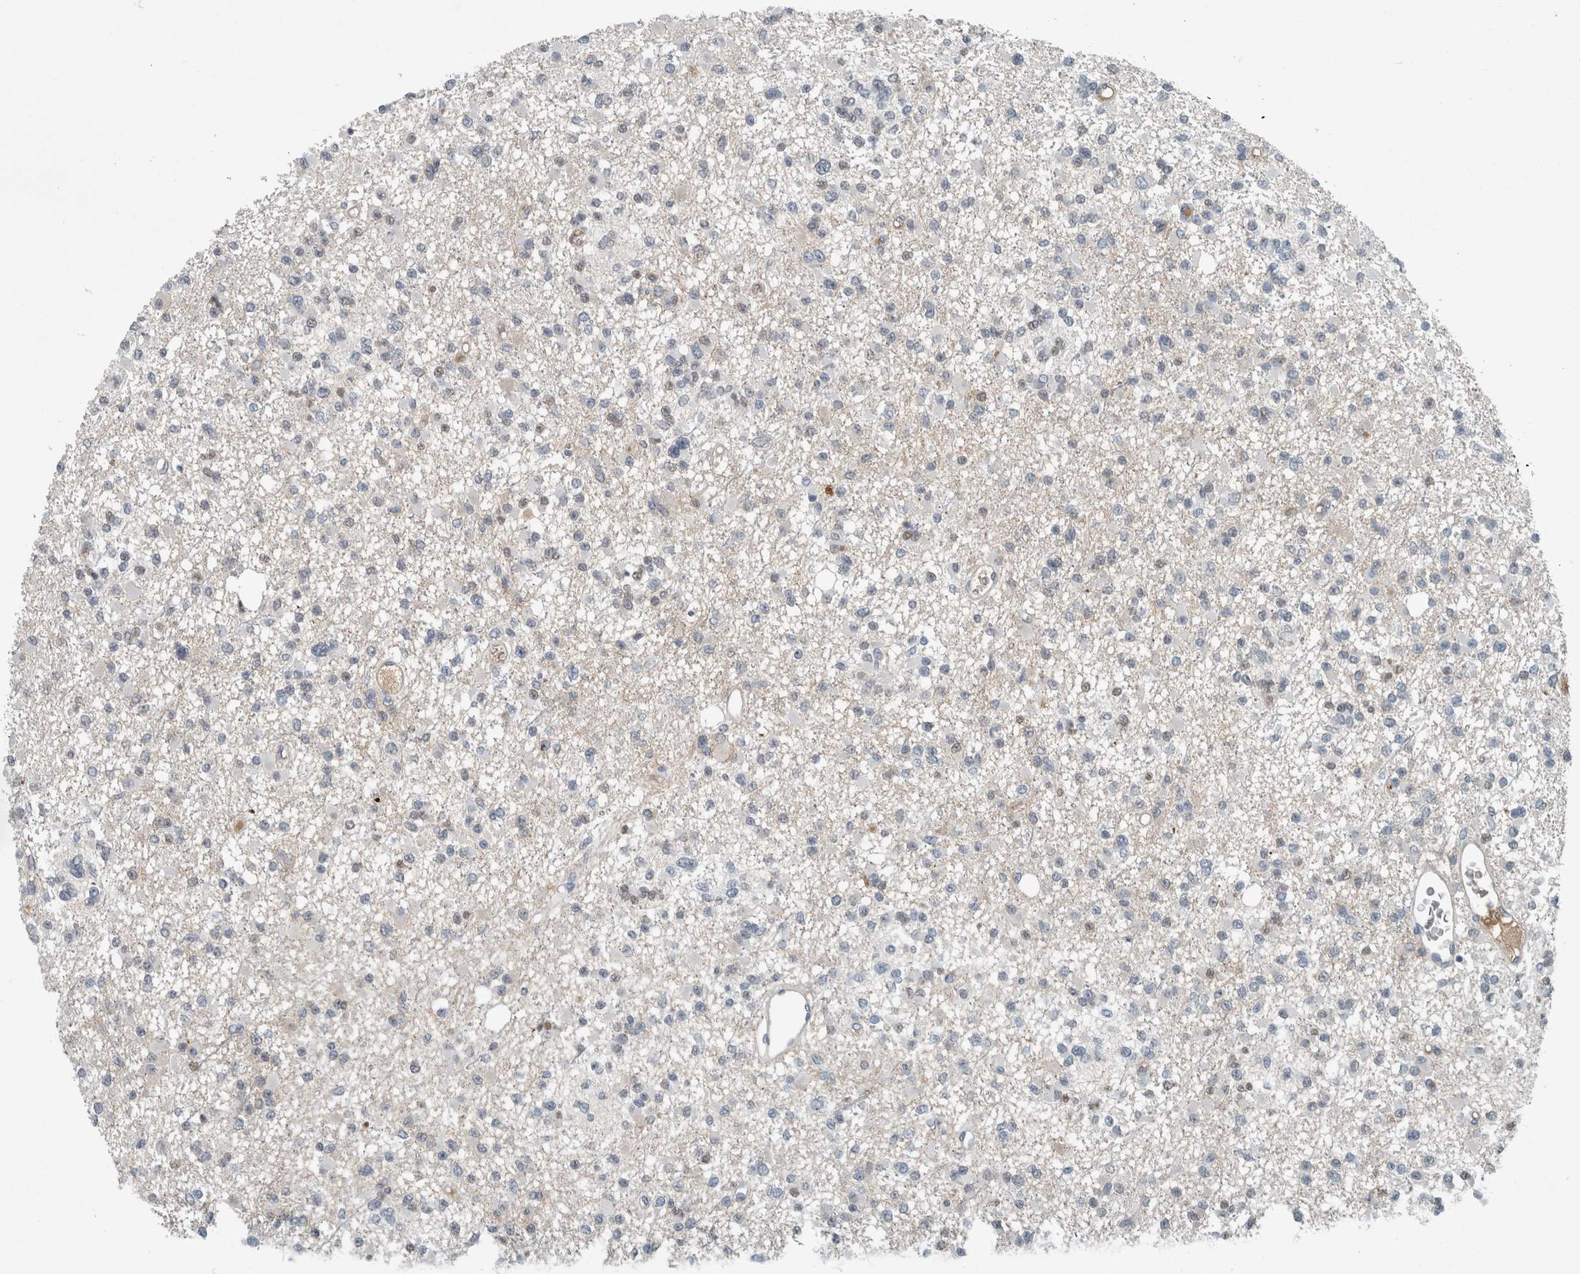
{"staining": {"intensity": "negative", "quantity": "none", "location": "none"}, "tissue": "glioma", "cell_type": "Tumor cells", "image_type": "cancer", "snomed": [{"axis": "morphology", "description": "Glioma, malignant, Low grade"}, {"axis": "topography", "description": "Brain"}], "caption": "A high-resolution histopathology image shows immunohistochemistry staining of glioma, which reveals no significant positivity in tumor cells.", "gene": "CHL1", "patient": {"sex": "female", "age": 22}}